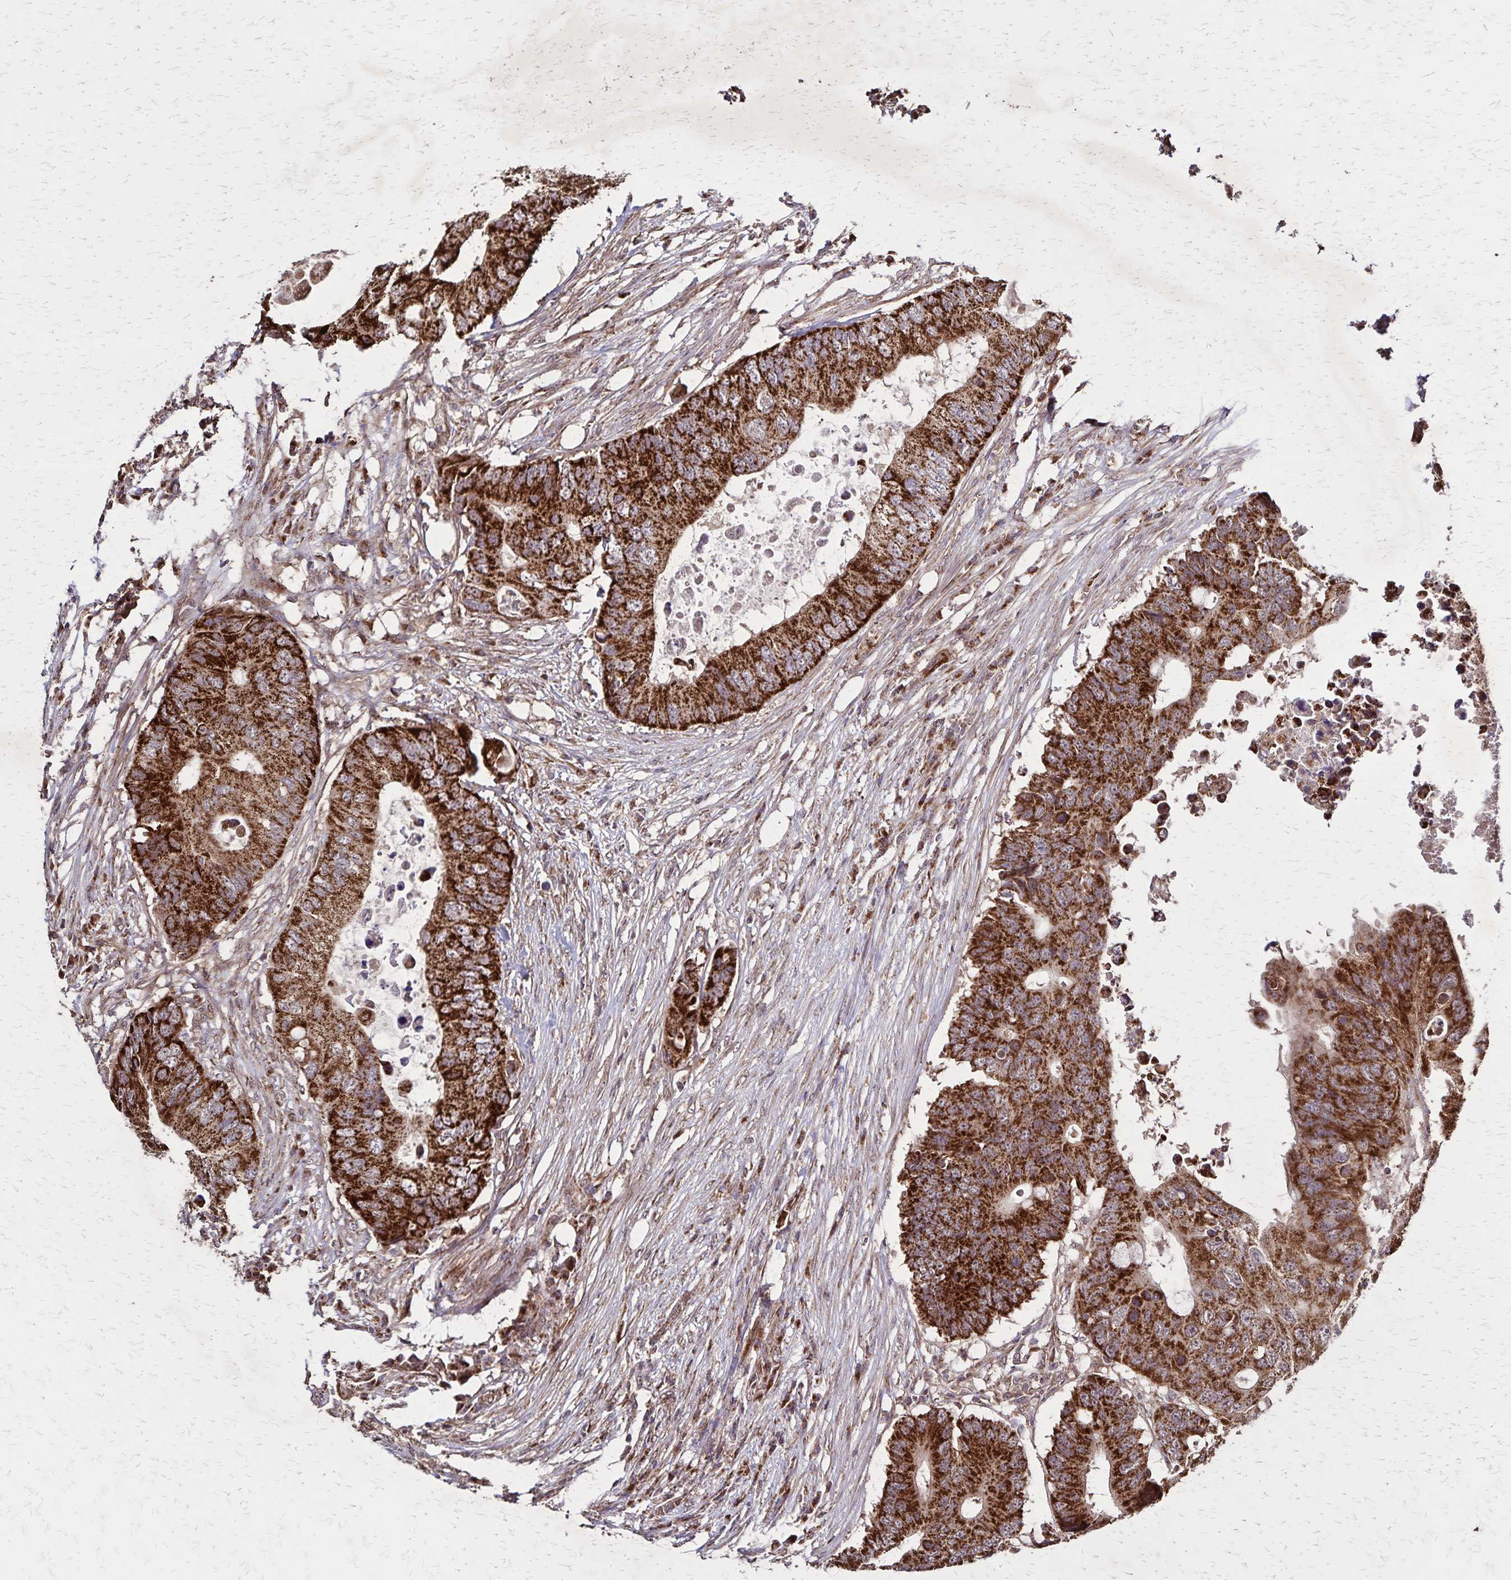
{"staining": {"intensity": "strong", "quantity": ">75%", "location": "cytoplasmic/membranous"}, "tissue": "colorectal cancer", "cell_type": "Tumor cells", "image_type": "cancer", "snomed": [{"axis": "morphology", "description": "Adenocarcinoma, NOS"}, {"axis": "topography", "description": "Colon"}], "caption": "Protein expression analysis of human colorectal adenocarcinoma reveals strong cytoplasmic/membranous positivity in approximately >75% of tumor cells.", "gene": "NFS1", "patient": {"sex": "male", "age": 71}}